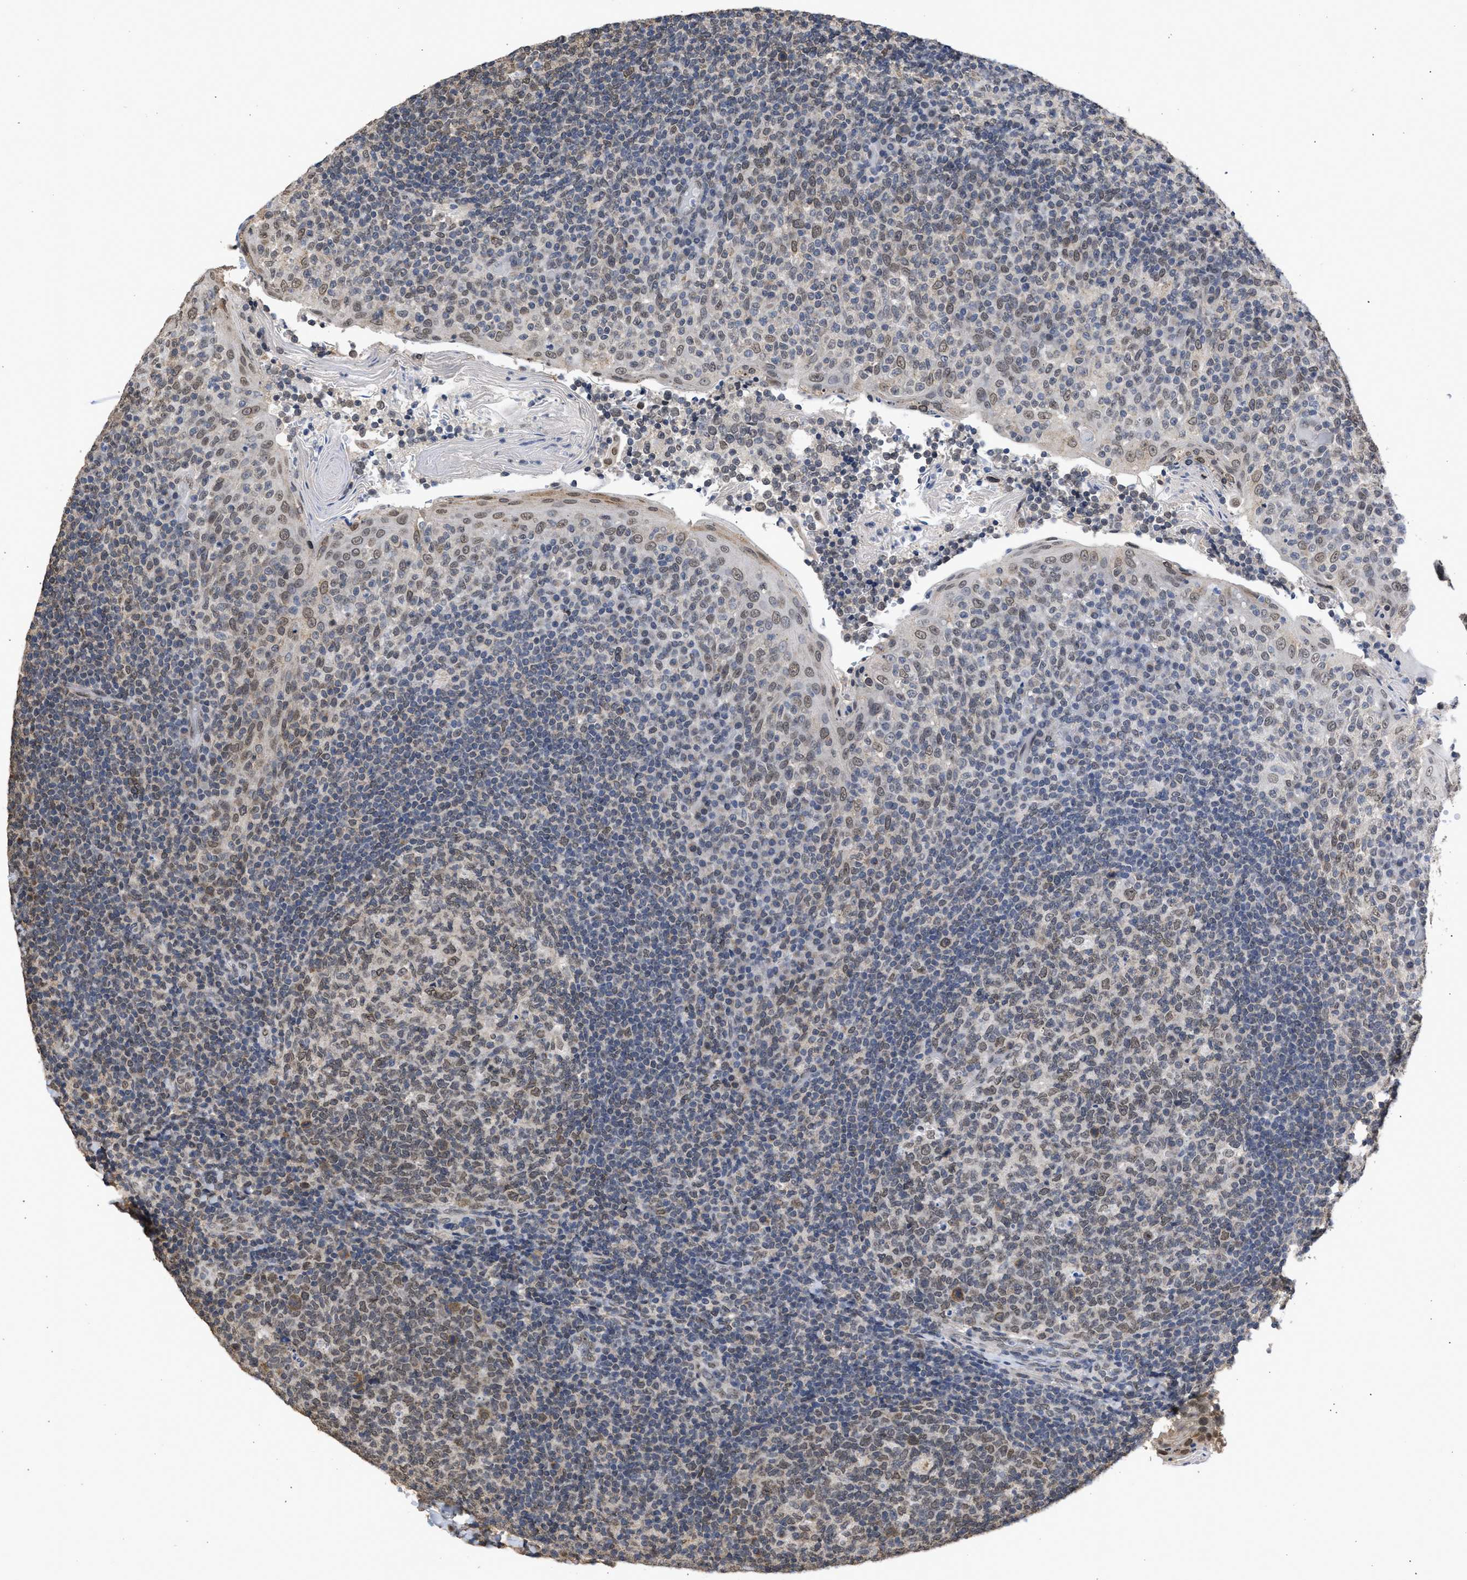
{"staining": {"intensity": "weak", "quantity": "25%-75%", "location": "cytoplasmic/membranous,nuclear"}, "tissue": "tonsil", "cell_type": "Germinal center cells", "image_type": "normal", "snomed": [{"axis": "morphology", "description": "Normal tissue, NOS"}, {"axis": "topography", "description": "Tonsil"}], "caption": "Normal tonsil reveals weak cytoplasmic/membranous,nuclear positivity in about 25%-75% of germinal center cells, visualized by immunohistochemistry. (brown staining indicates protein expression, while blue staining denotes nuclei).", "gene": "NUP35", "patient": {"sex": "female", "age": 19}}